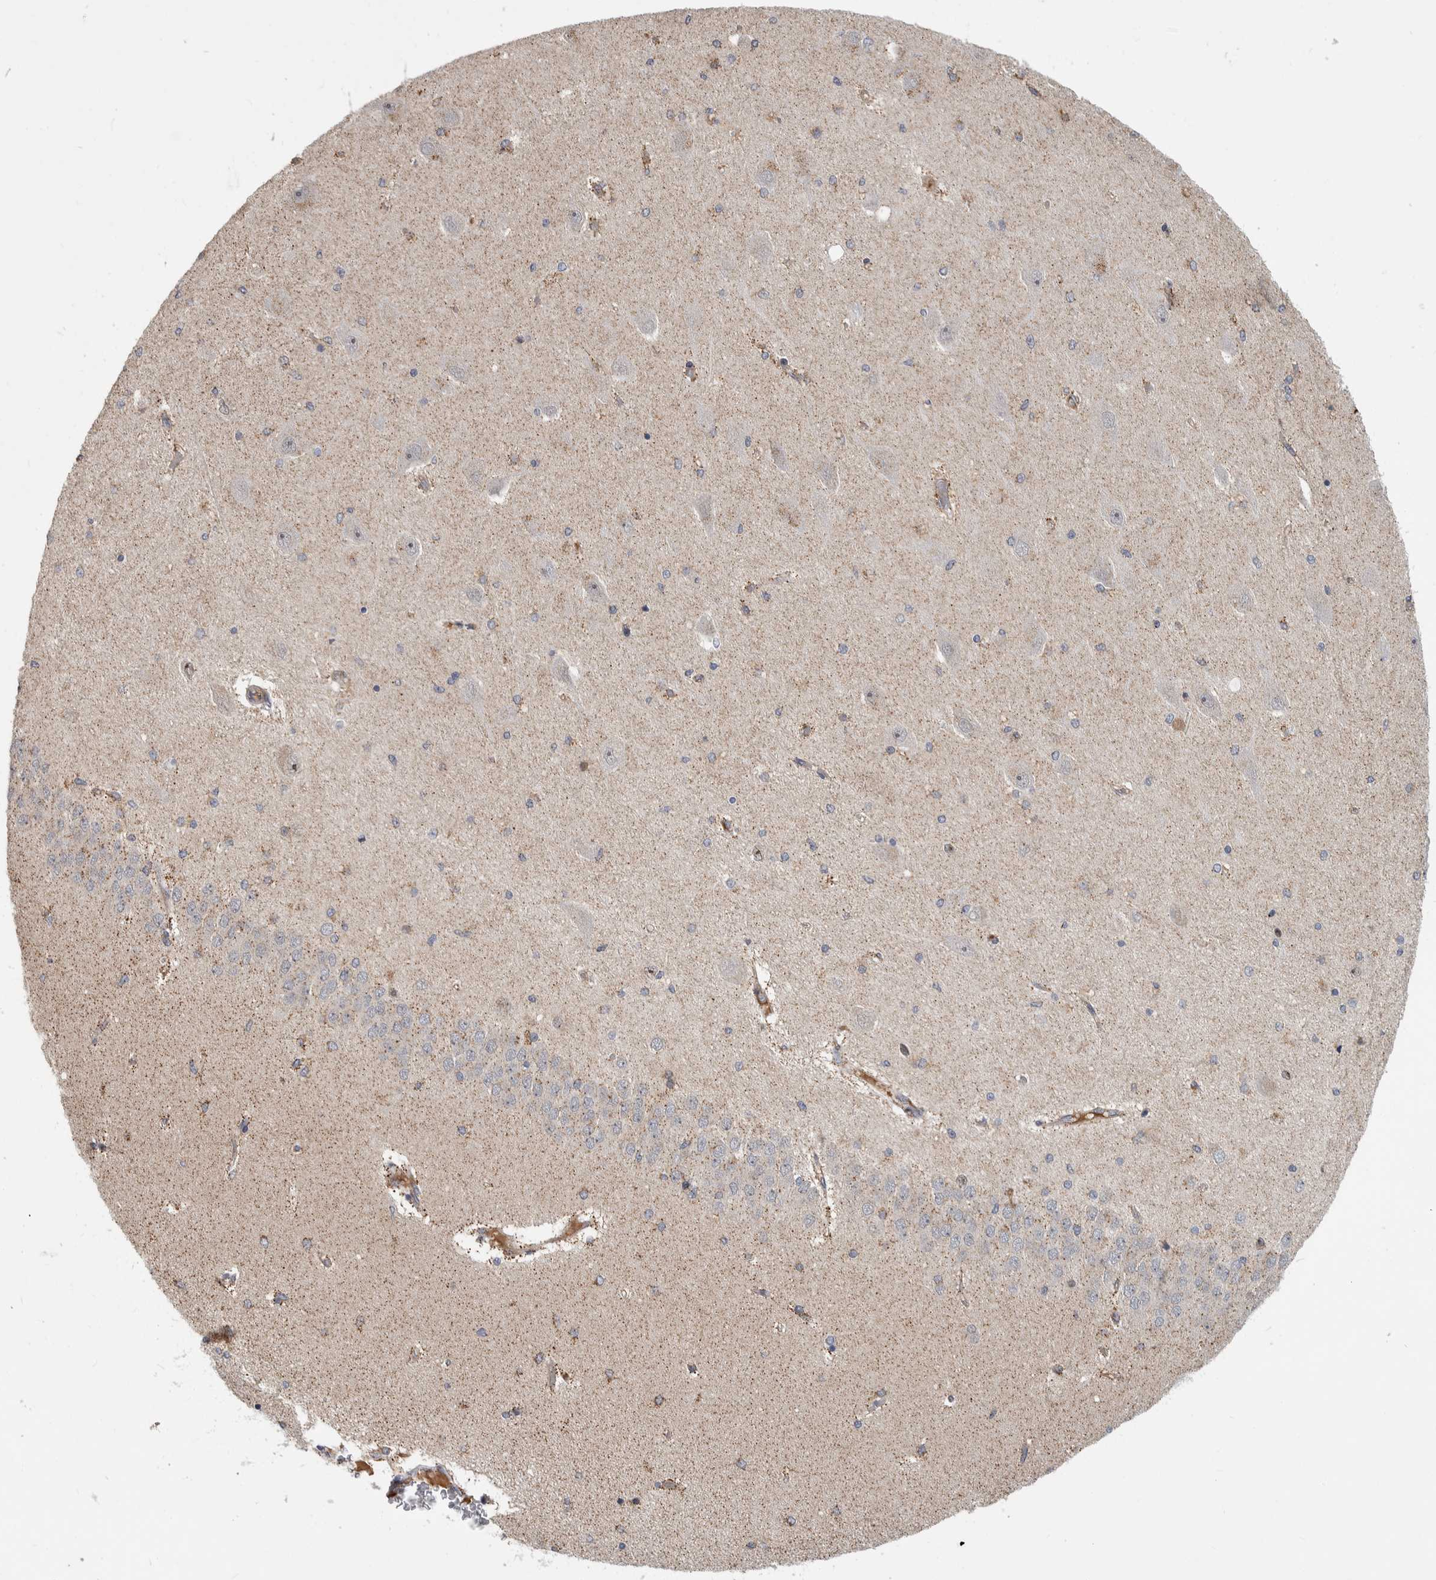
{"staining": {"intensity": "weak", "quantity": "25%-75%", "location": "cytoplasmic/membranous"}, "tissue": "hippocampus", "cell_type": "Glial cells", "image_type": "normal", "snomed": [{"axis": "morphology", "description": "Normal tissue, NOS"}, {"axis": "topography", "description": "Hippocampus"}], "caption": "Immunohistochemical staining of benign human hippocampus displays 25%-75% levels of weak cytoplasmic/membranous protein expression in approximately 25%-75% of glial cells.", "gene": "MSL1", "patient": {"sex": "female", "age": 54}}